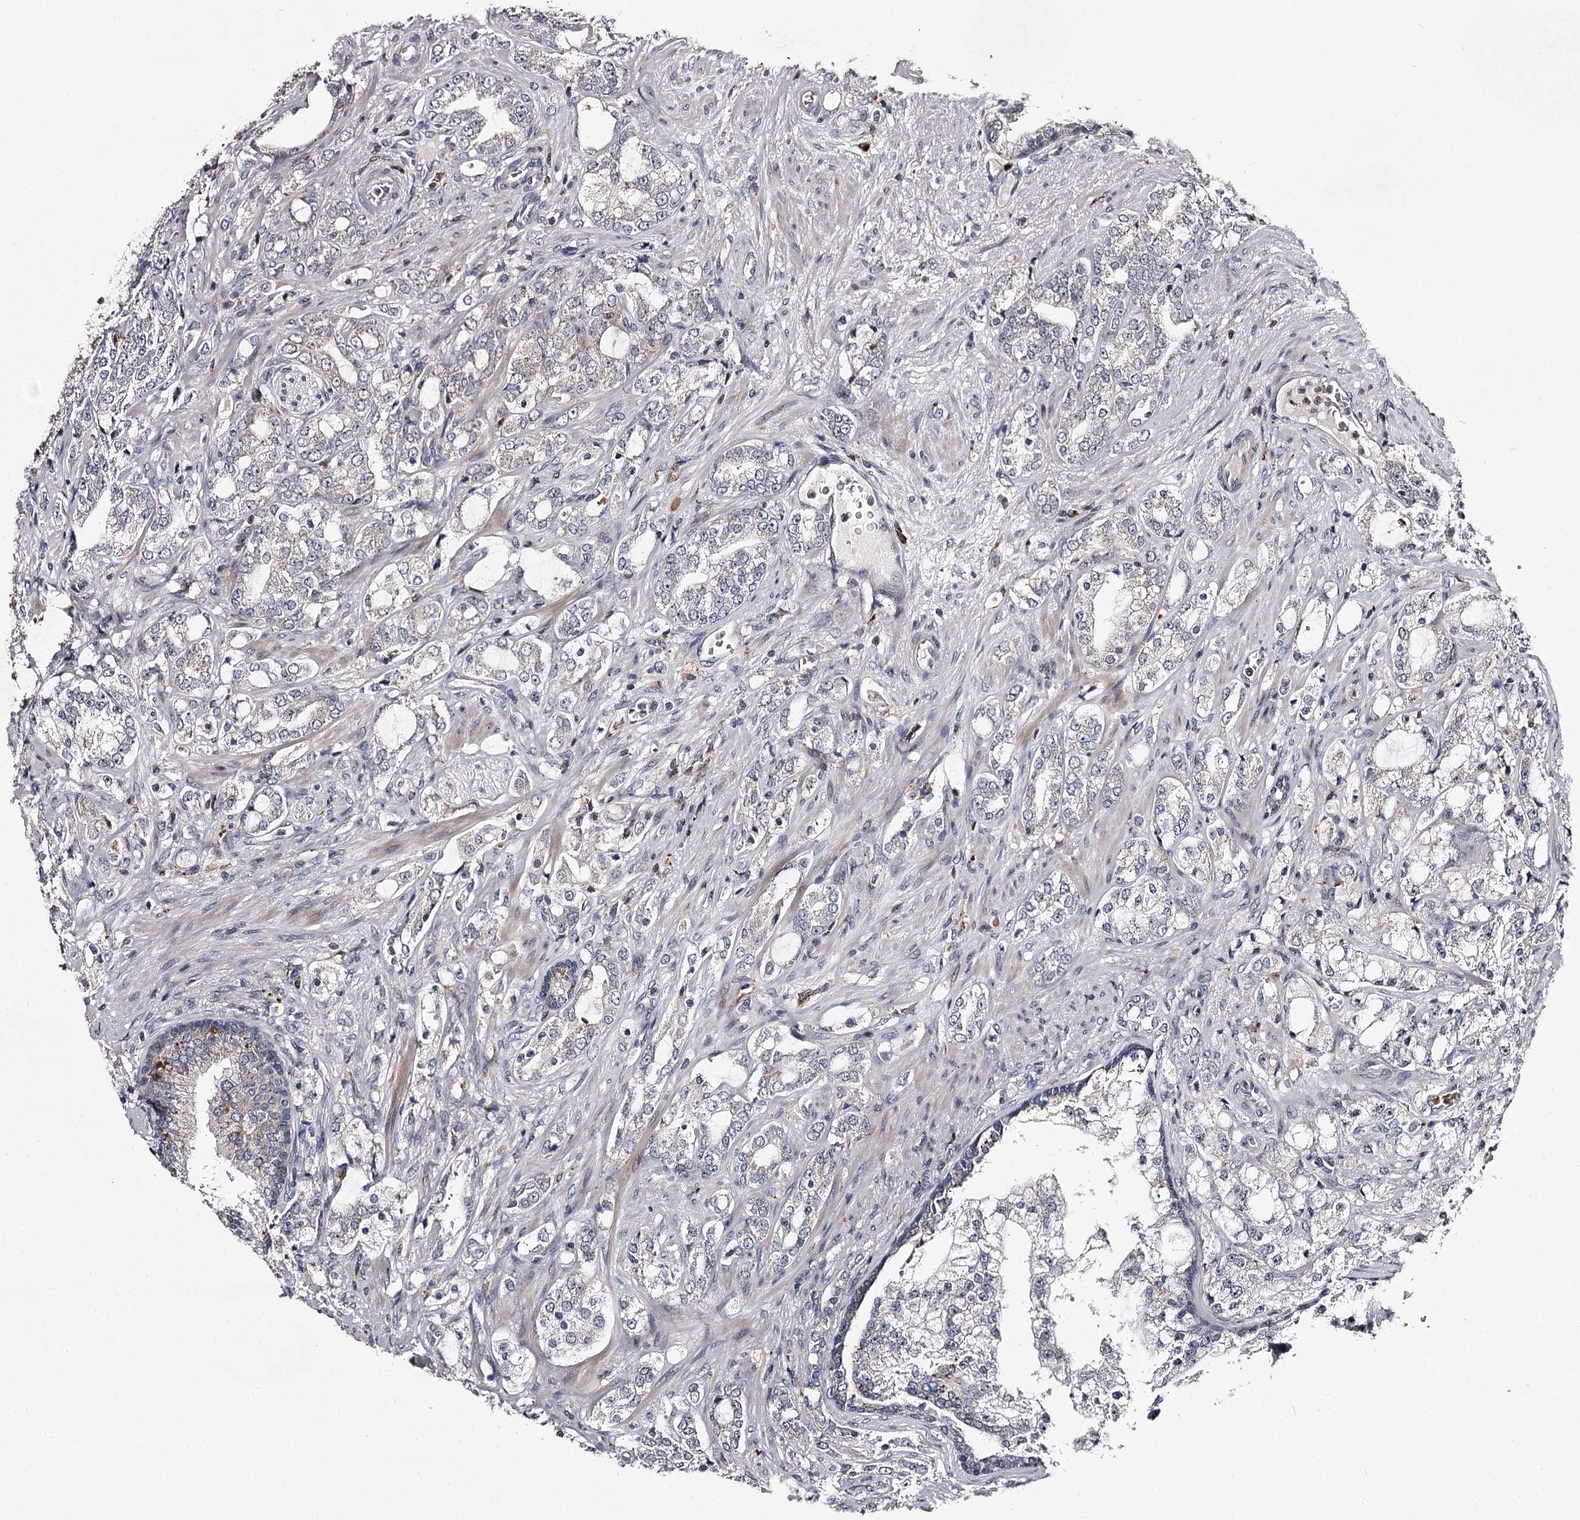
{"staining": {"intensity": "negative", "quantity": "none", "location": "none"}, "tissue": "prostate cancer", "cell_type": "Tumor cells", "image_type": "cancer", "snomed": [{"axis": "morphology", "description": "Adenocarcinoma, High grade"}, {"axis": "topography", "description": "Prostate"}], "caption": "Immunohistochemical staining of human prostate cancer demonstrates no significant positivity in tumor cells.", "gene": "RASSF6", "patient": {"sex": "male", "age": 64}}